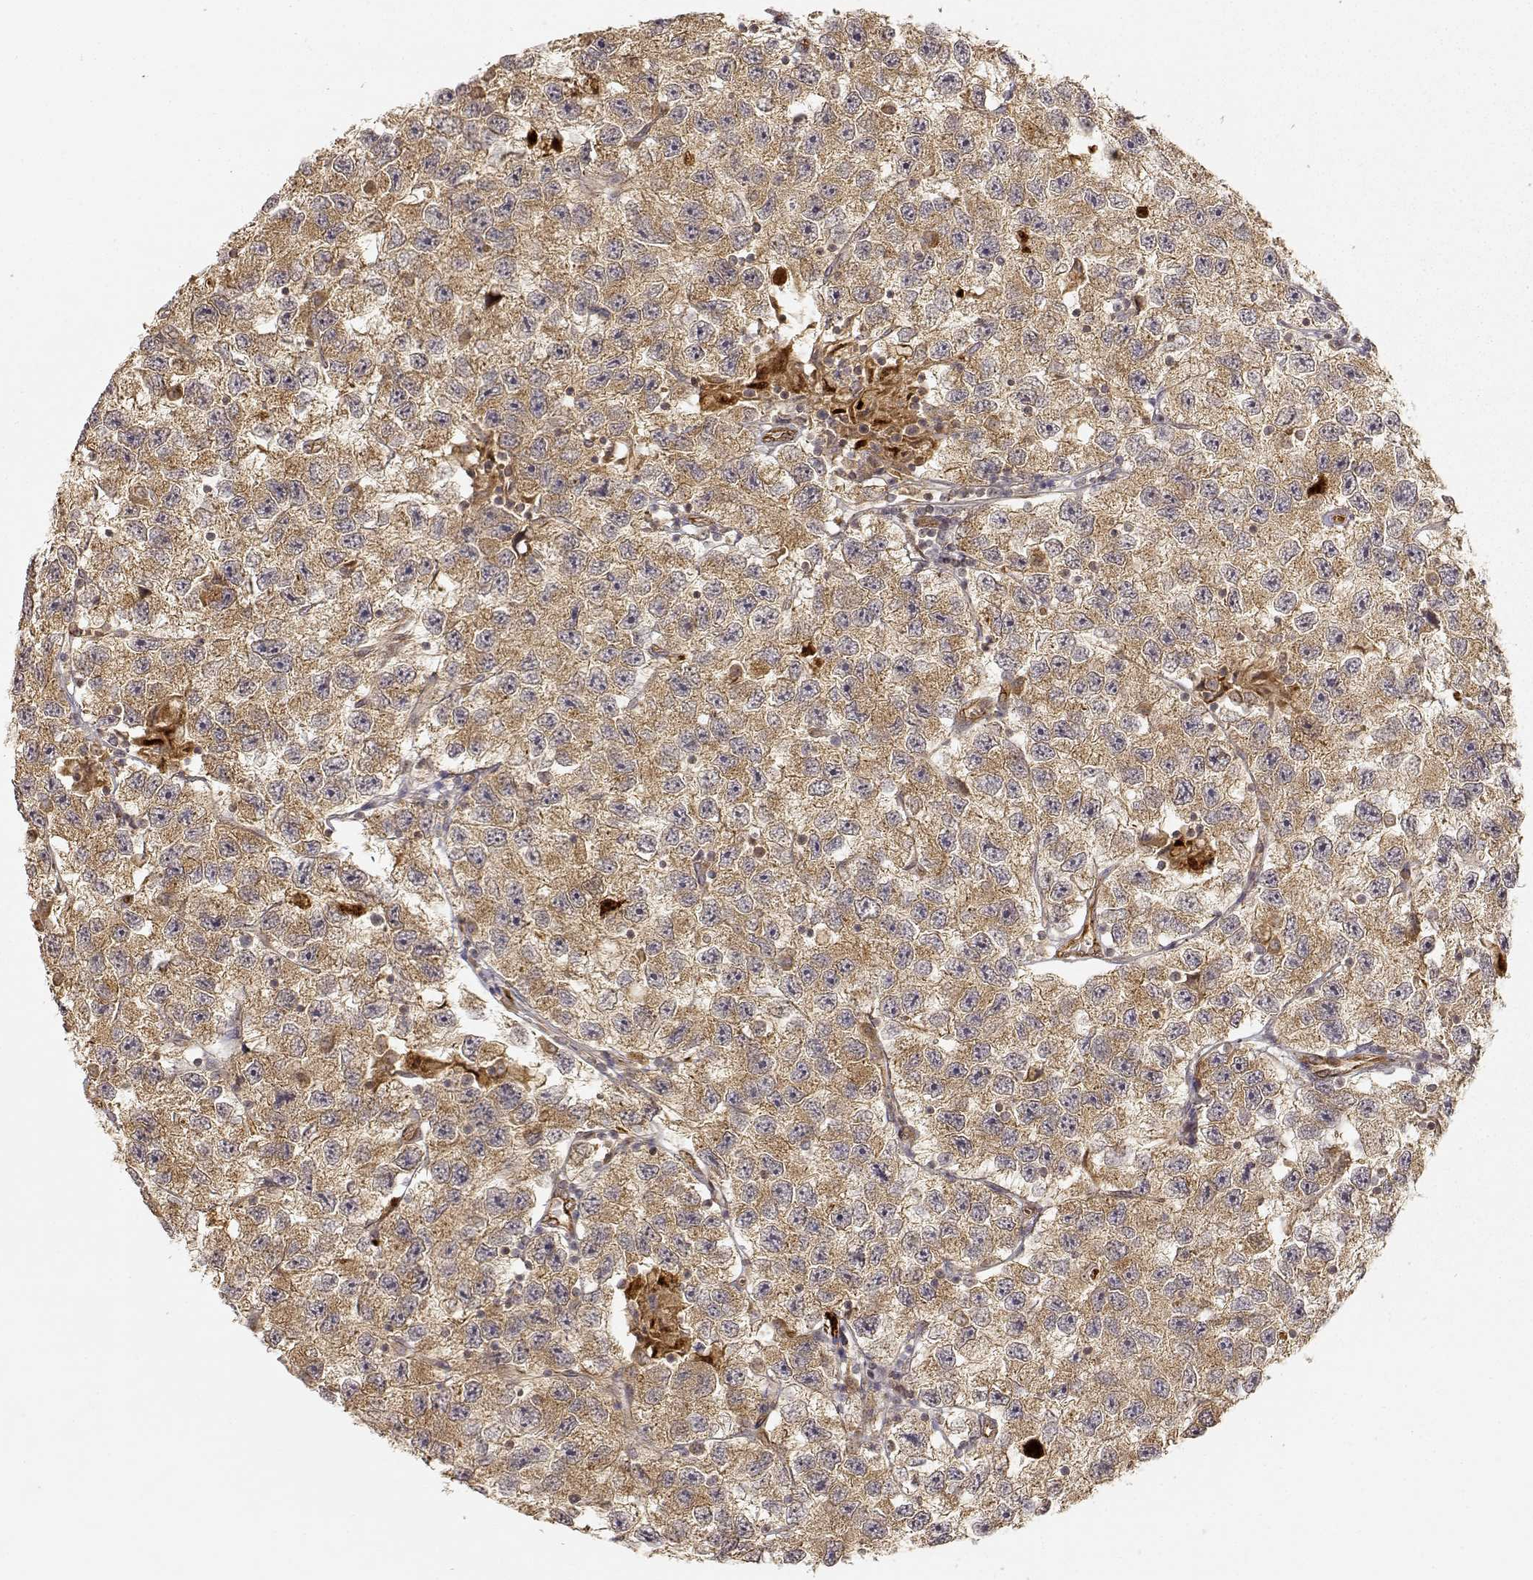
{"staining": {"intensity": "moderate", "quantity": ">75%", "location": "cytoplasmic/membranous"}, "tissue": "testis cancer", "cell_type": "Tumor cells", "image_type": "cancer", "snomed": [{"axis": "morphology", "description": "Seminoma, NOS"}, {"axis": "topography", "description": "Testis"}], "caption": "Immunohistochemical staining of testis seminoma exhibits medium levels of moderate cytoplasmic/membranous positivity in about >75% of tumor cells.", "gene": "CDK5RAP2", "patient": {"sex": "male", "age": 26}}